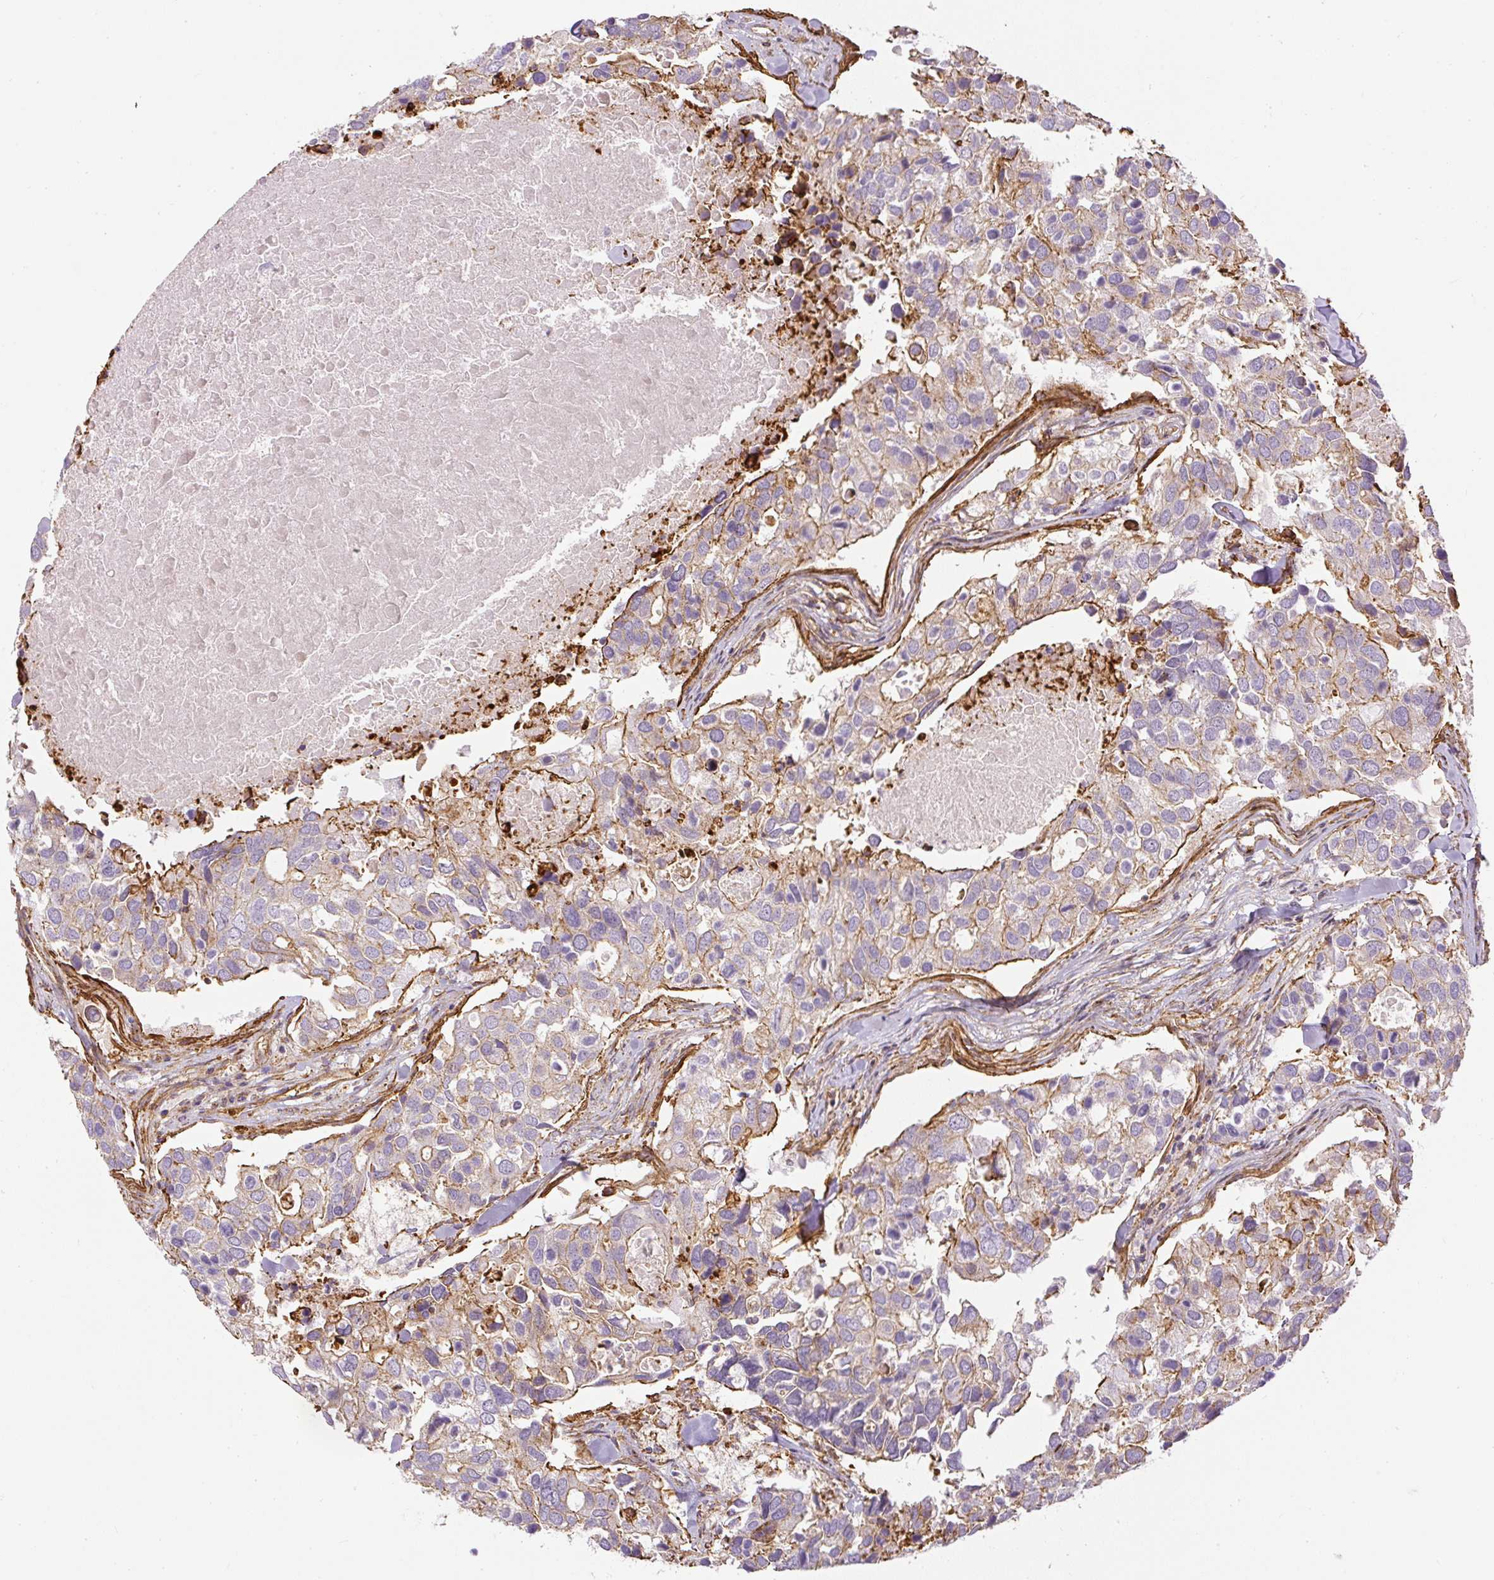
{"staining": {"intensity": "weak", "quantity": "<25%", "location": "cytoplasmic/membranous"}, "tissue": "breast cancer", "cell_type": "Tumor cells", "image_type": "cancer", "snomed": [{"axis": "morphology", "description": "Duct carcinoma"}, {"axis": "topography", "description": "Breast"}], "caption": "This is an immunohistochemistry histopathology image of human breast cancer (invasive ductal carcinoma). There is no positivity in tumor cells.", "gene": "MYL12A", "patient": {"sex": "female", "age": 83}}